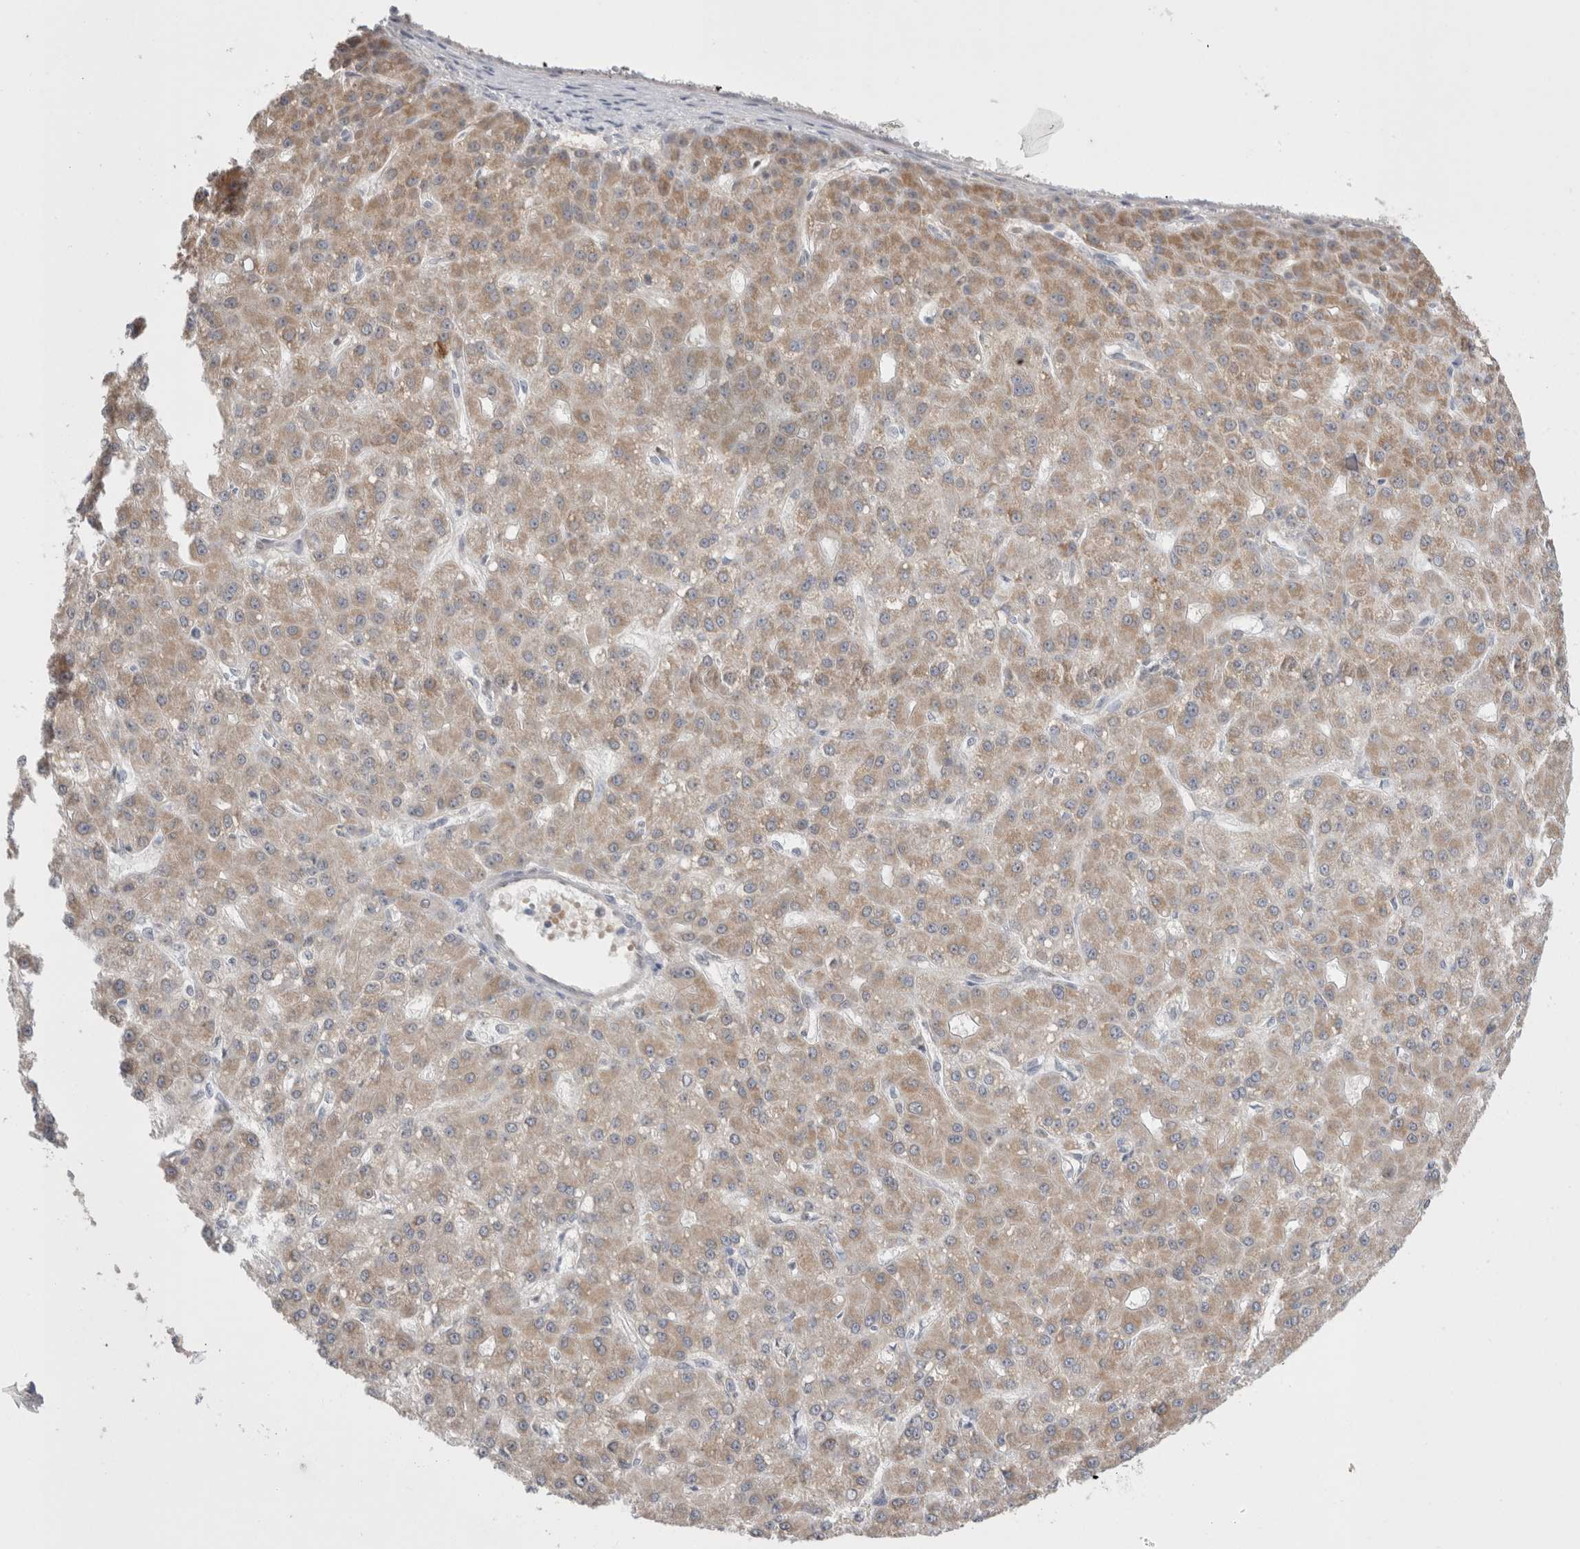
{"staining": {"intensity": "weak", "quantity": ">75%", "location": "cytoplasmic/membranous"}, "tissue": "liver cancer", "cell_type": "Tumor cells", "image_type": "cancer", "snomed": [{"axis": "morphology", "description": "Carcinoma, Hepatocellular, NOS"}, {"axis": "topography", "description": "Liver"}], "caption": "Hepatocellular carcinoma (liver) stained with a protein marker reveals weak staining in tumor cells.", "gene": "NDOR1", "patient": {"sex": "male", "age": 67}}